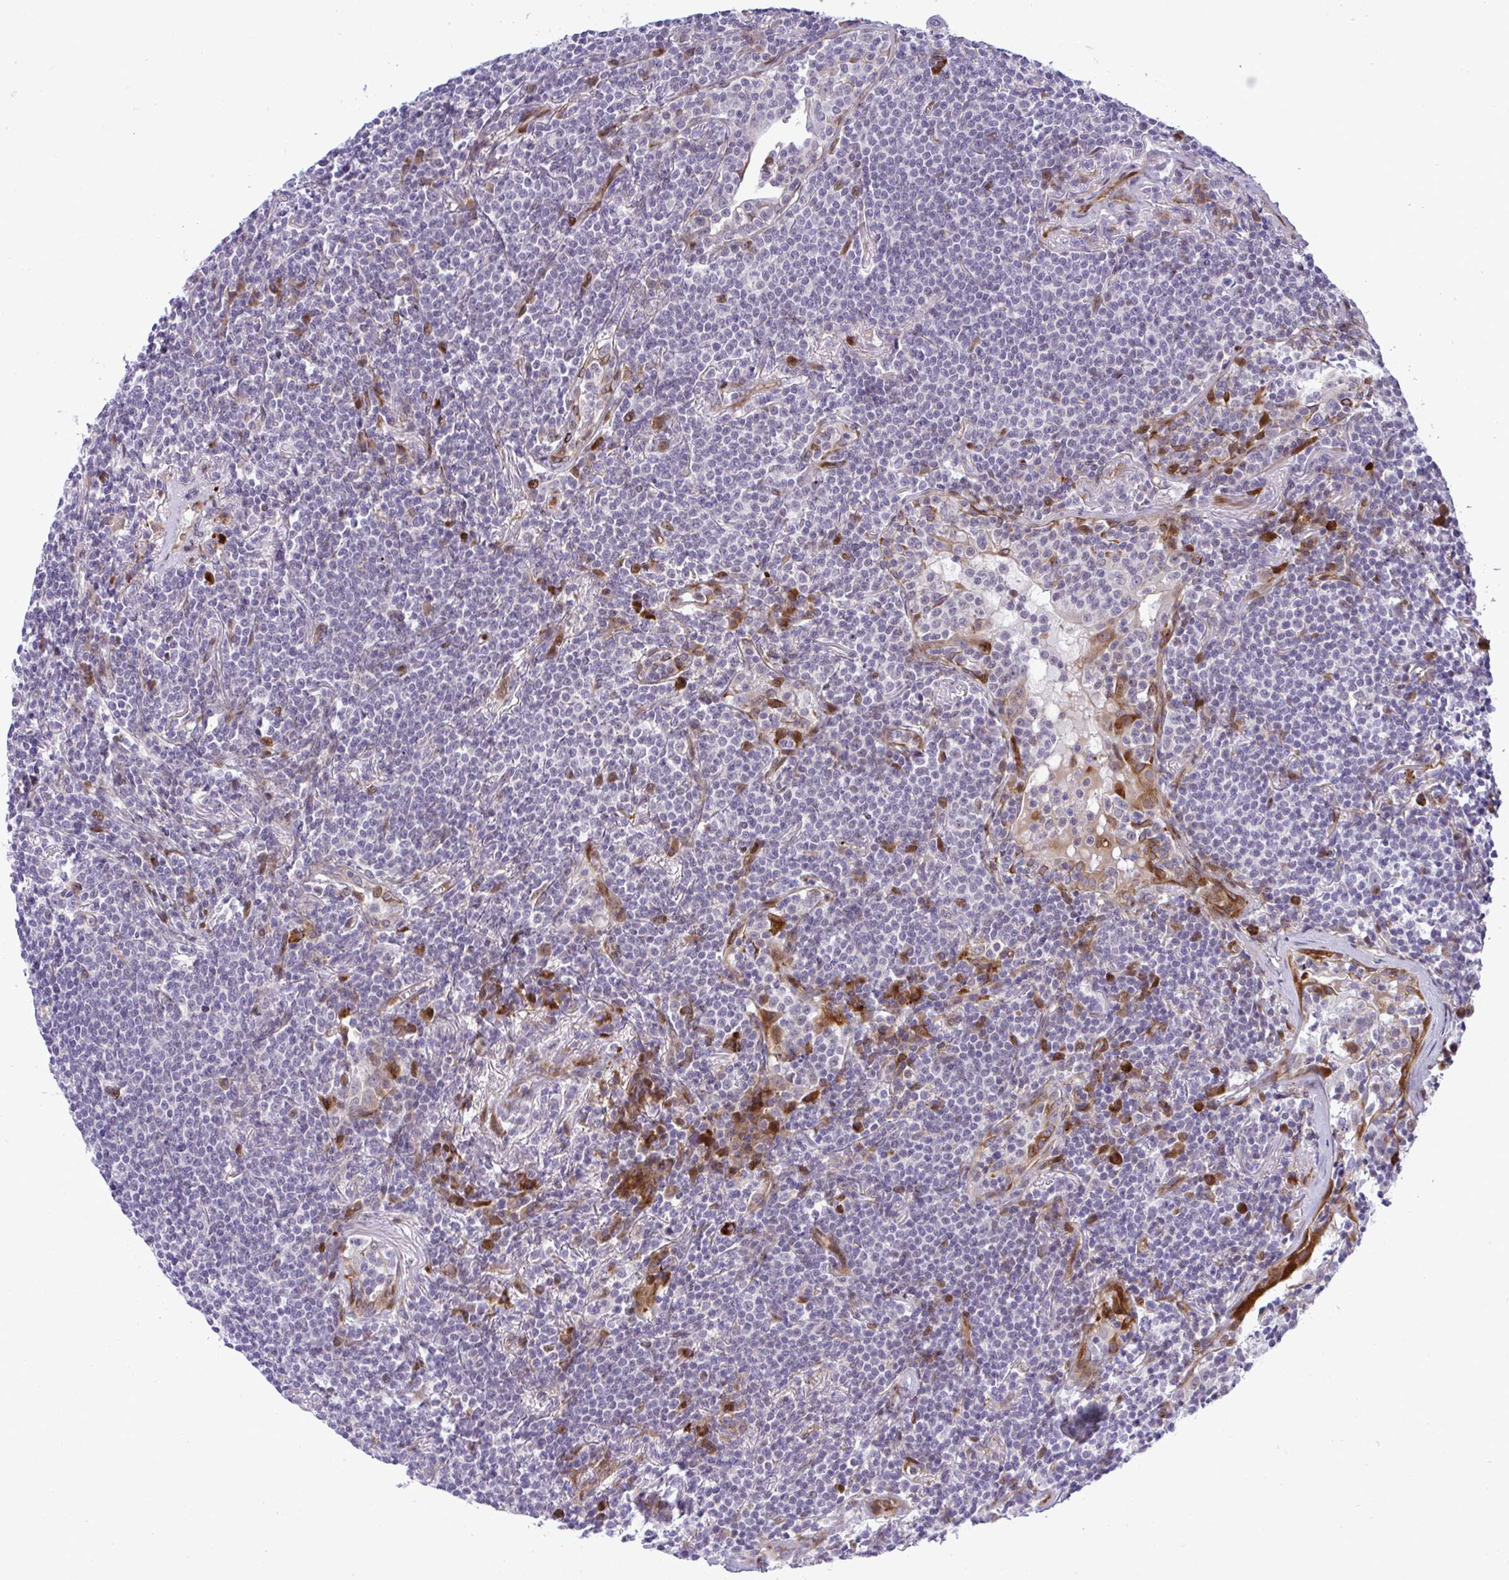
{"staining": {"intensity": "negative", "quantity": "none", "location": "none"}, "tissue": "lymphoma", "cell_type": "Tumor cells", "image_type": "cancer", "snomed": [{"axis": "morphology", "description": "Malignant lymphoma, non-Hodgkin's type, Low grade"}, {"axis": "topography", "description": "Lung"}], "caption": "Tumor cells show no significant protein staining in lymphoma.", "gene": "CASTOR2", "patient": {"sex": "female", "age": 71}}